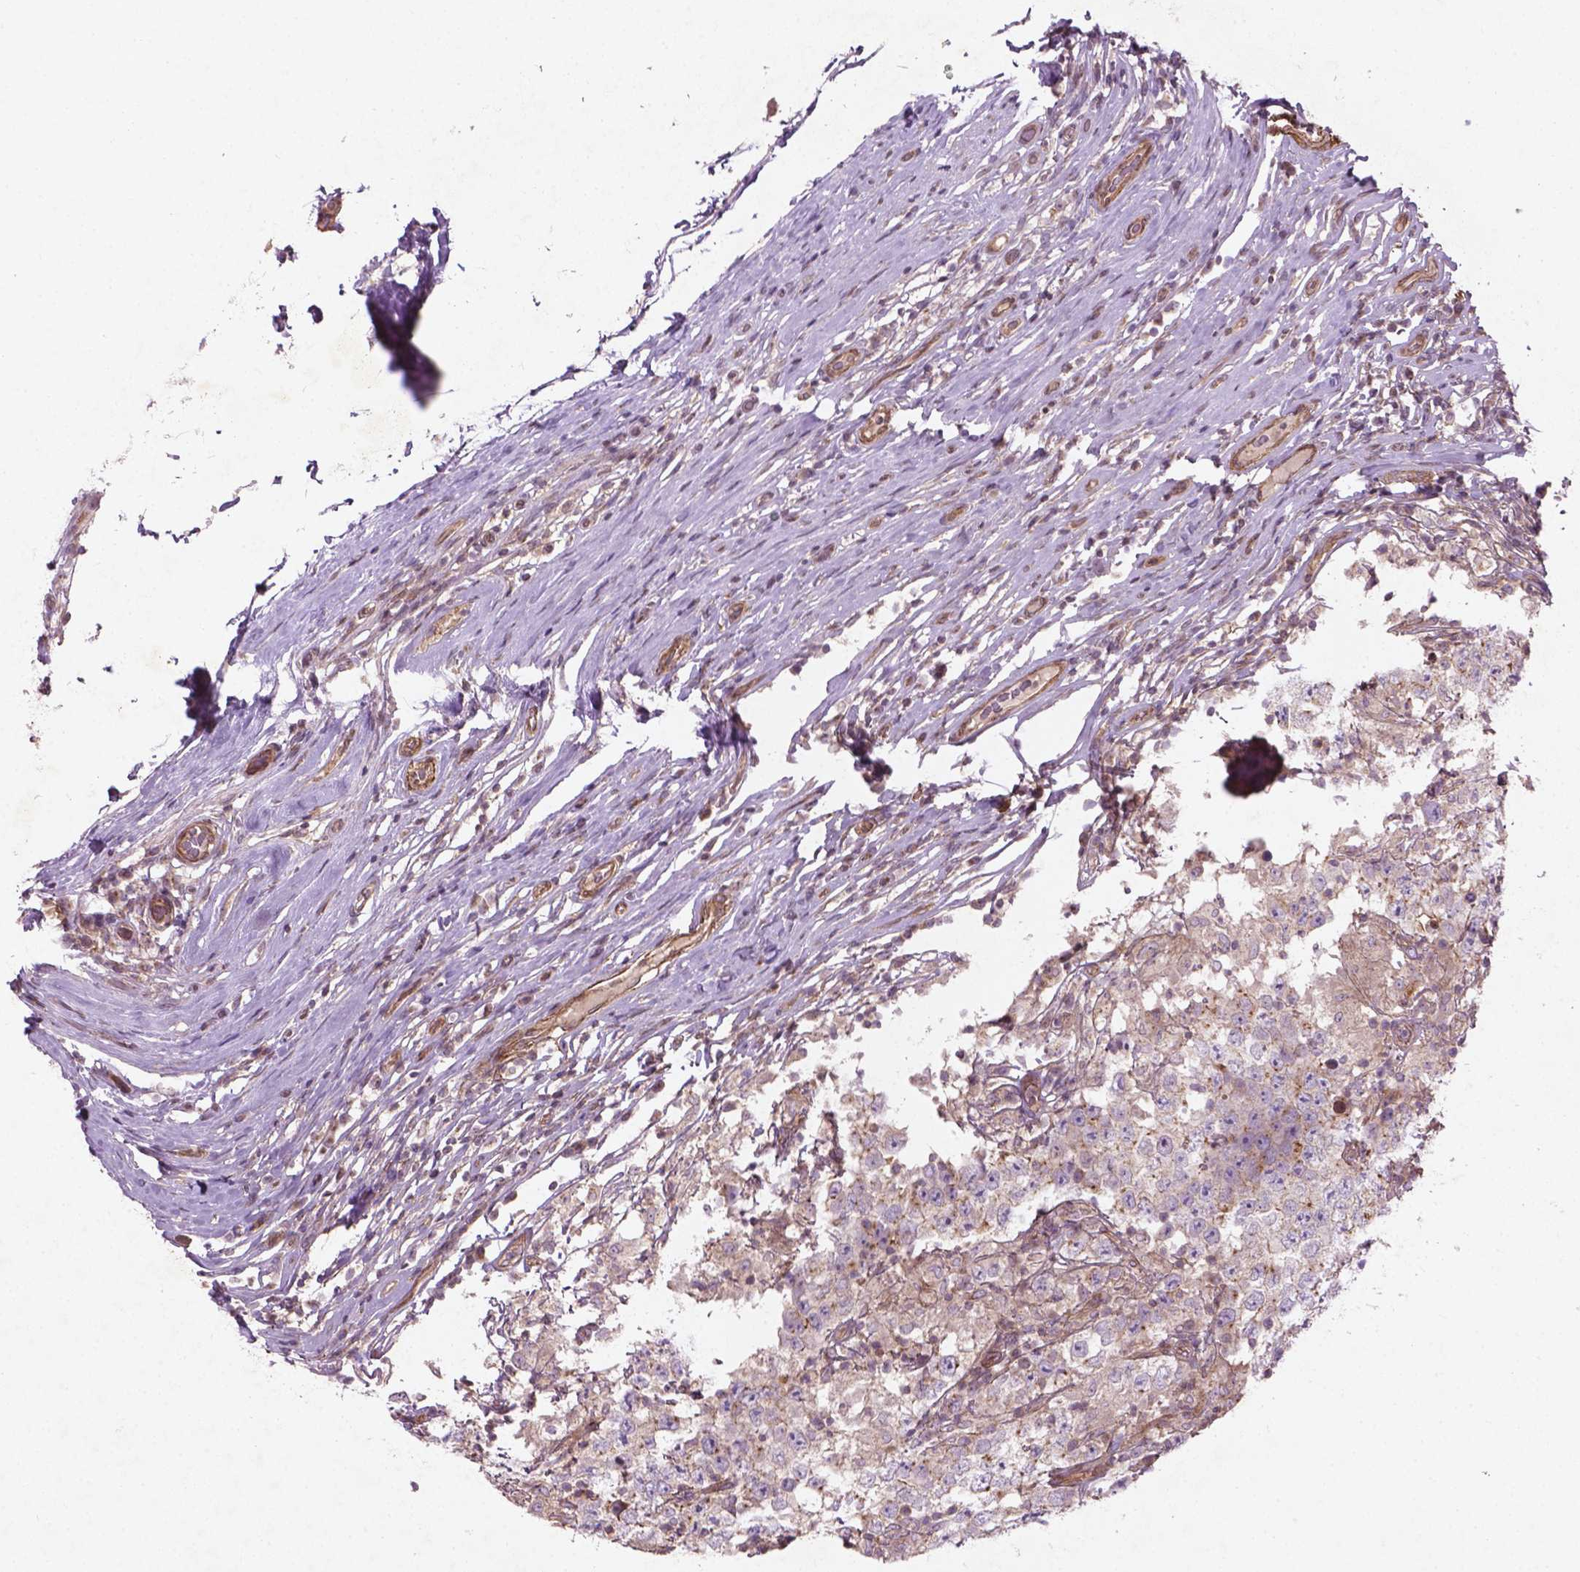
{"staining": {"intensity": "negative", "quantity": "none", "location": "none"}, "tissue": "testis cancer", "cell_type": "Tumor cells", "image_type": "cancer", "snomed": [{"axis": "morphology", "description": "Seminoma, NOS"}, {"axis": "morphology", "description": "Carcinoma, Embryonal, NOS"}, {"axis": "topography", "description": "Testis"}], "caption": "High power microscopy image of an immunohistochemistry (IHC) image of embryonal carcinoma (testis), revealing no significant expression in tumor cells.", "gene": "TCHP", "patient": {"sex": "male", "age": 41}}